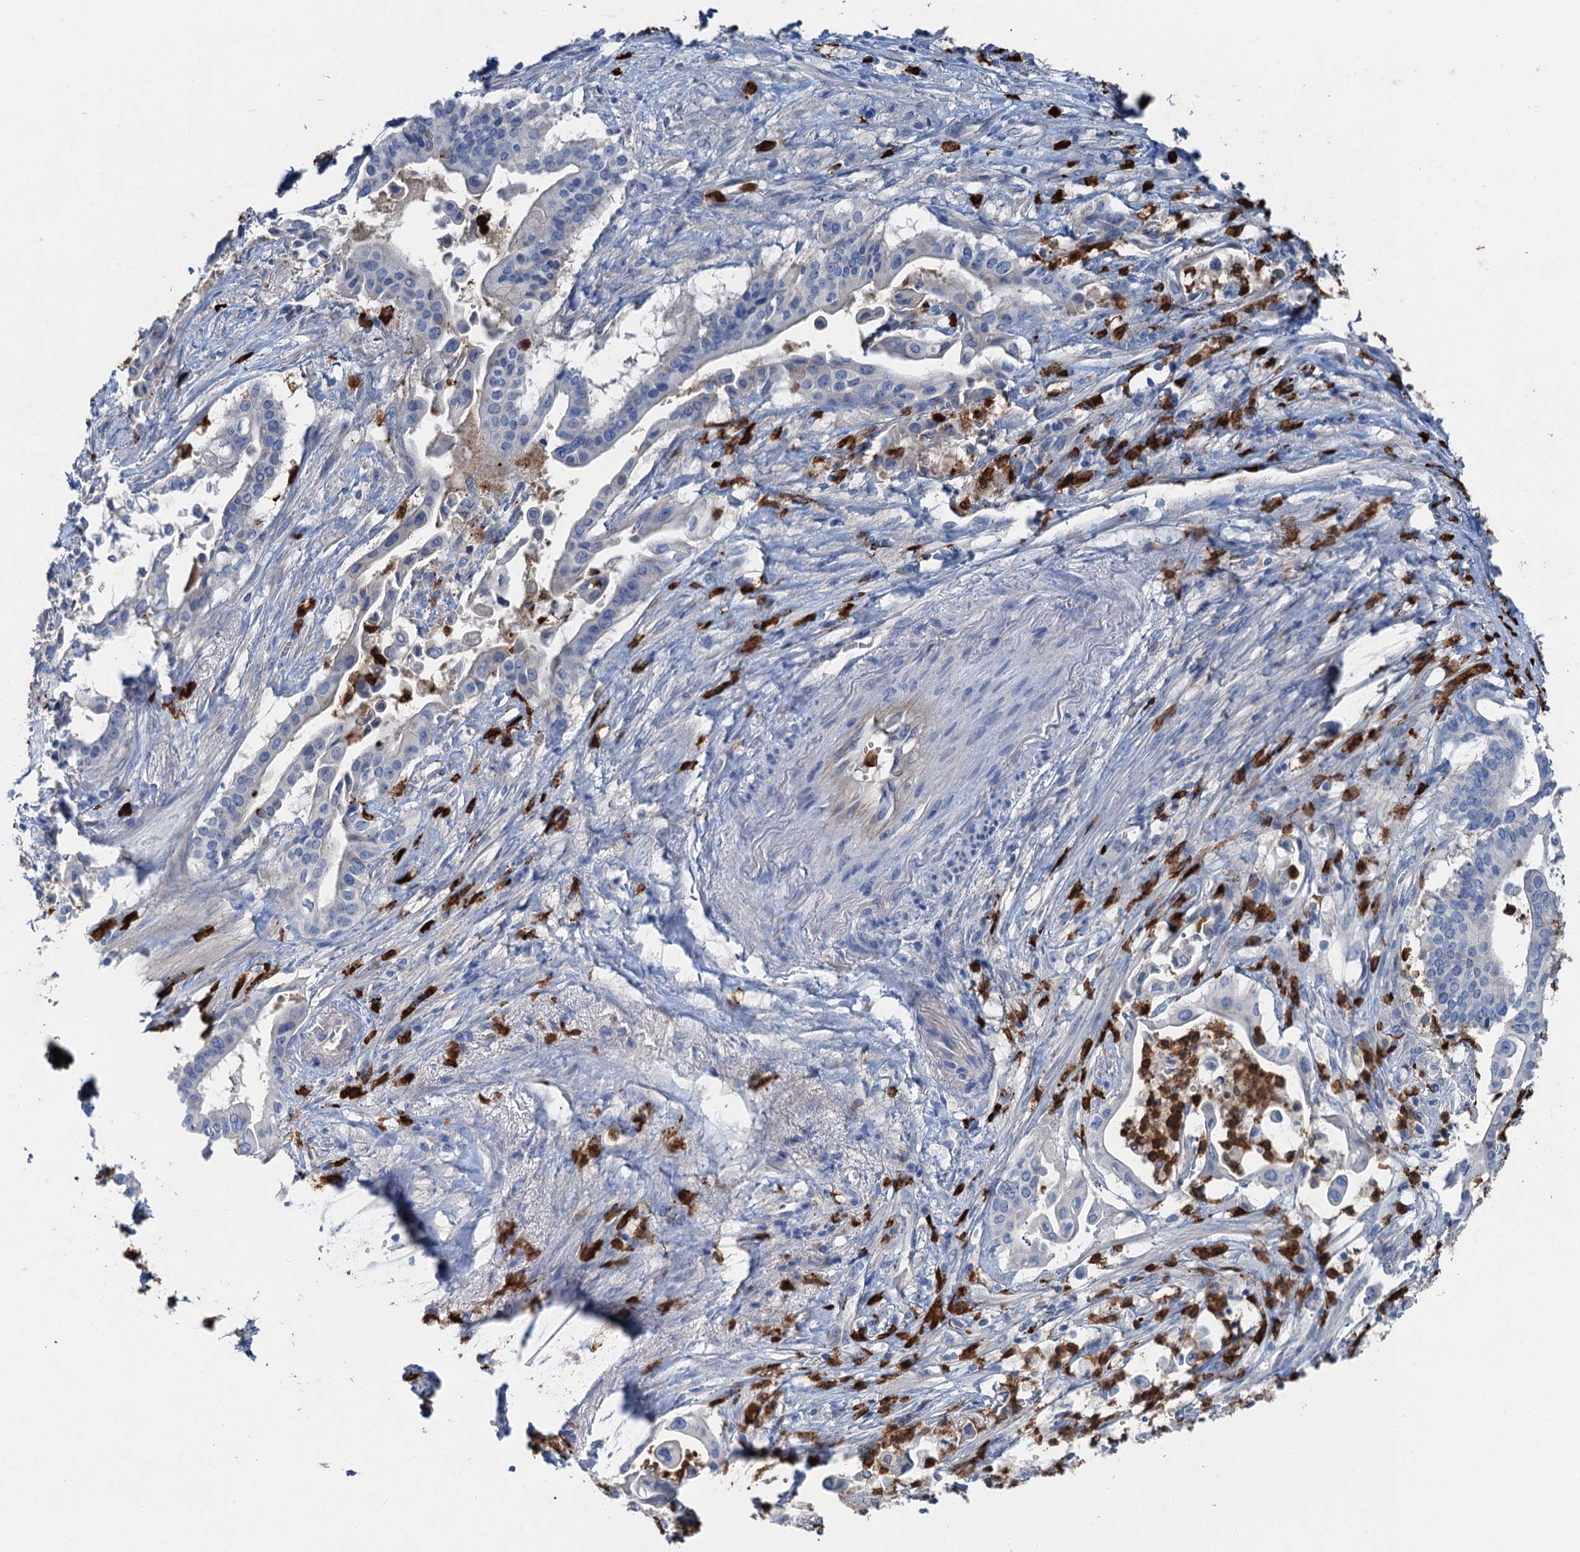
{"staining": {"intensity": "negative", "quantity": "none", "location": "none"}, "tissue": "pancreatic cancer", "cell_type": "Tumor cells", "image_type": "cancer", "snomed": [{"axis": "morphology", "description": "Adenocarcinoma, NOS"}, {"axis": "topography", "description": "Pancreas"}], "caption": "DAB immunohistochemical staining of pancreatic cancer displays no significant staining in tumor cells.", "gene": "OTOA", "patient": {"sex": "female", "age": 77}}